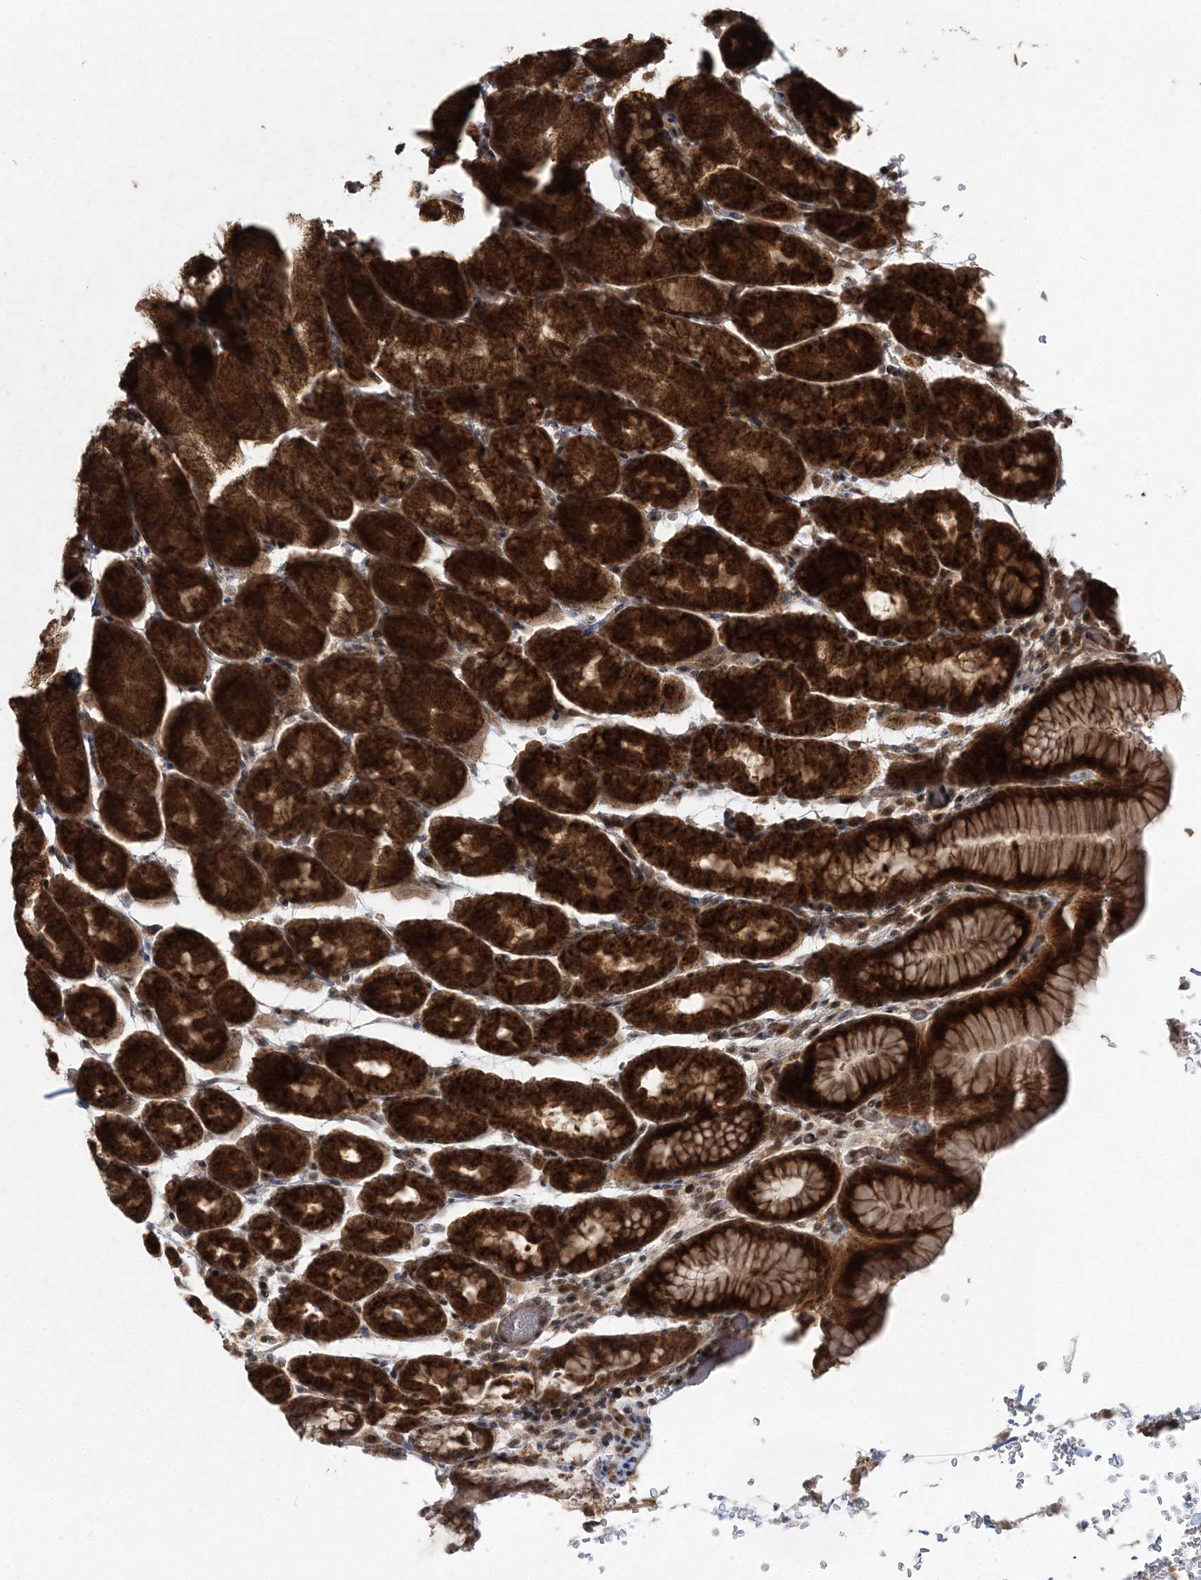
{"staining": {"intensity": "strong", "quantity": ">75%", "location": "cytoplasmic/membranous,nuclear"}, "tissue": "stomach", "cell_type": "Glandular cells", "image_type": "normal", "snomed": [{"axis": "morphology", "description": "Normal tissue, NOS"}, {"axis": "topography", "description": "Stomach"}], "caption": "High-magnification brightfield microscopy of unremarkable stomach stained with DAB (3,3'-diaminobenzidine) (brown) and counterstained with hematoxylin (blue). glandular cells exhibit strong cytoplasmic/membranous,nuclear positivity is present in approximately>75% of cells. (DAB (3,3'-diaminobenzidine) = brown stain, brightfield microscopy at high magnification).", "gene": "SERINC1", "patient": {"sex": "male", "age": 42}}